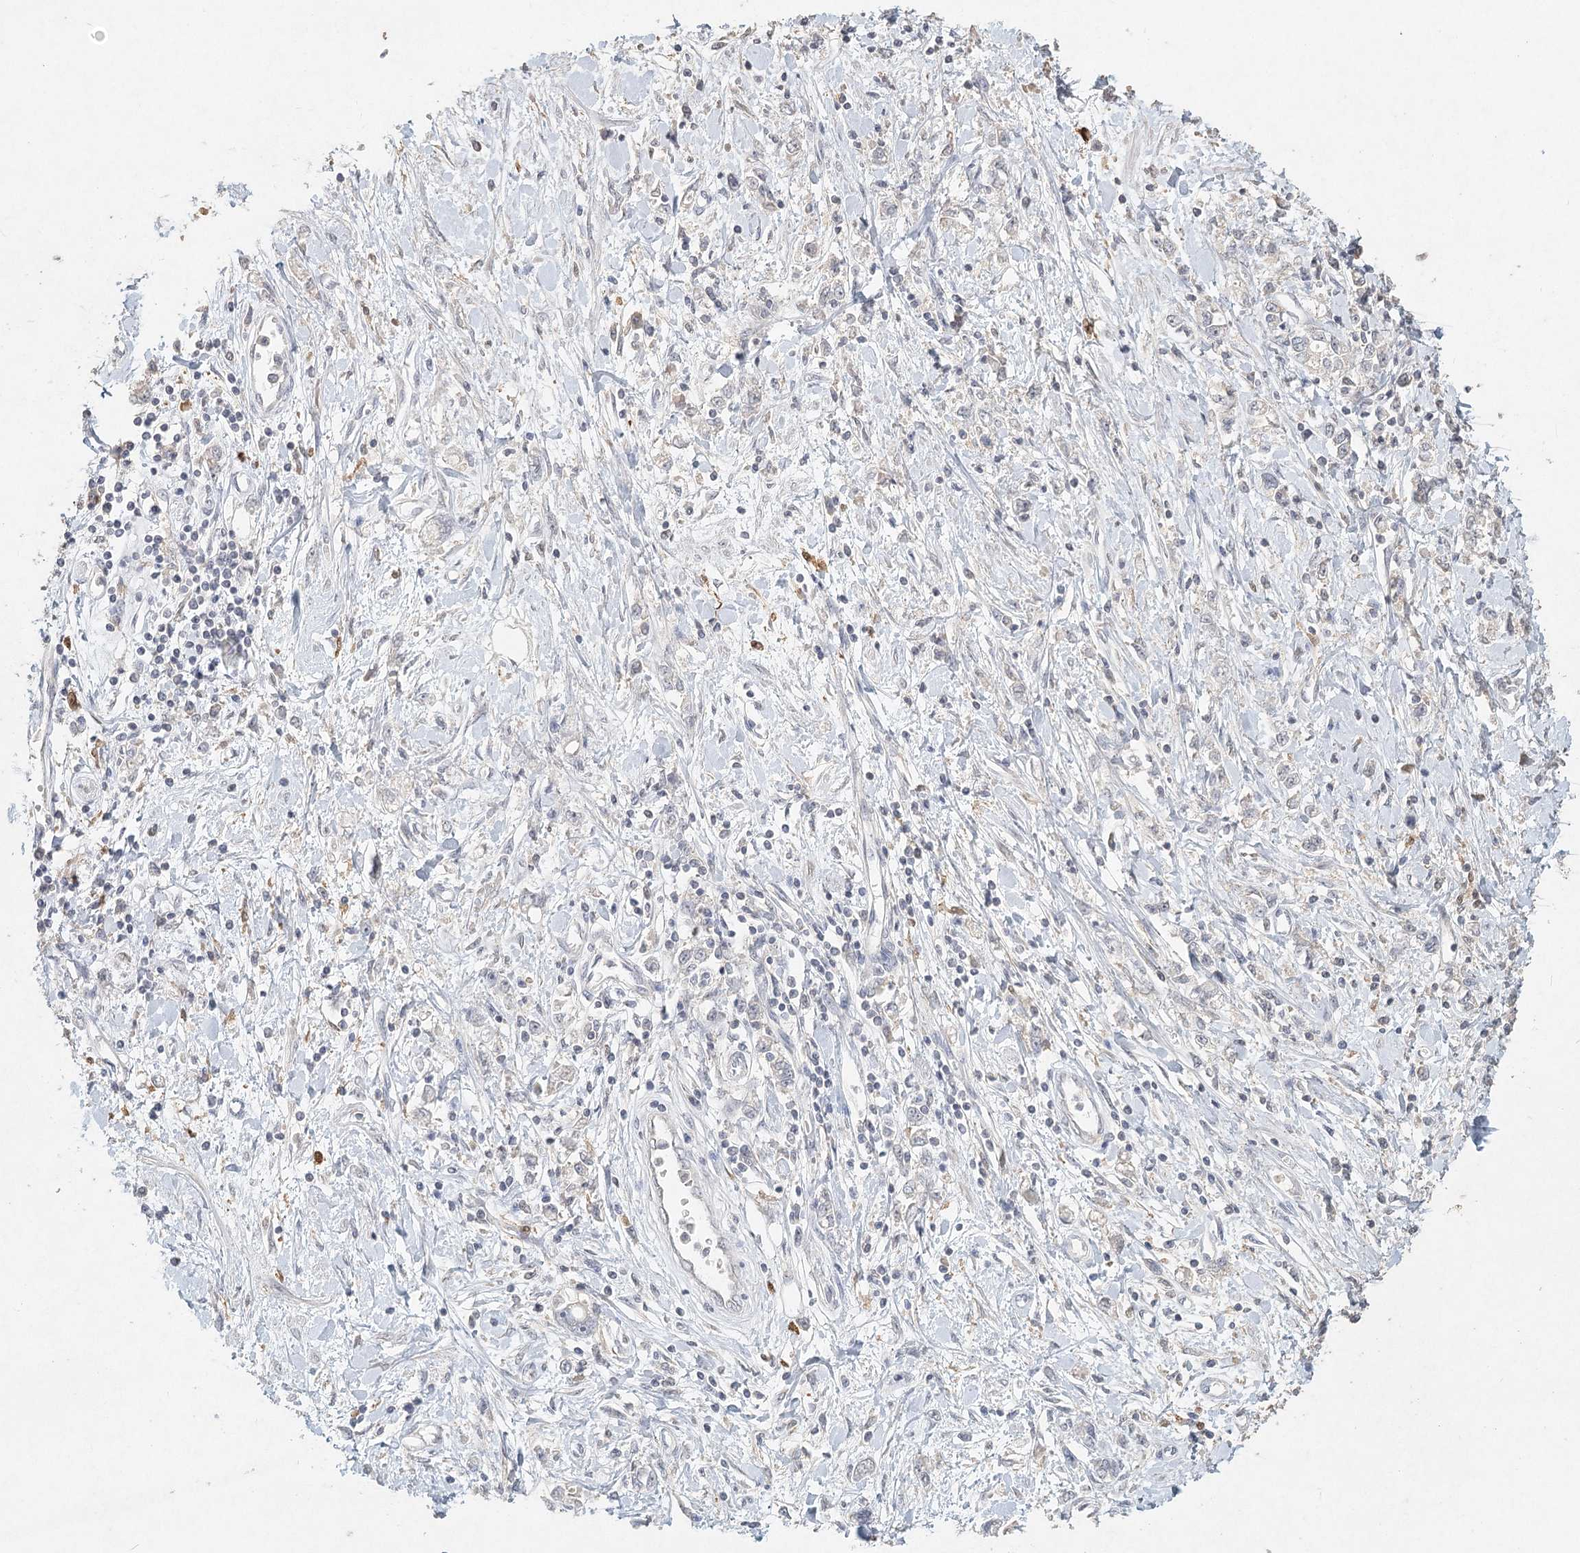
{"staining": {"intensity": "negative", "quantity": "none", "location": "none"}, "tissue": "stomach cancer", "cell_type": "Tumor cells", "image_type": "cancer", "snomed": [{"axis": "morphology", "description": "Adenocarcinoma, NOS"}, {"axis": "topography", "description": "Stomach"}], "caption": "The photomicrograph shows no significant staining in tumor cells of adenocarcinoma (stomach). Brightfield microscopy of immunohistochemistry (IHC) stained with DAB (3,3'-diaminobenzidine) (brown) and hematoxylin (blue), captured at high magnification.", "gene": "ARSI", "patient": {"sex": "female", "age": 76}}